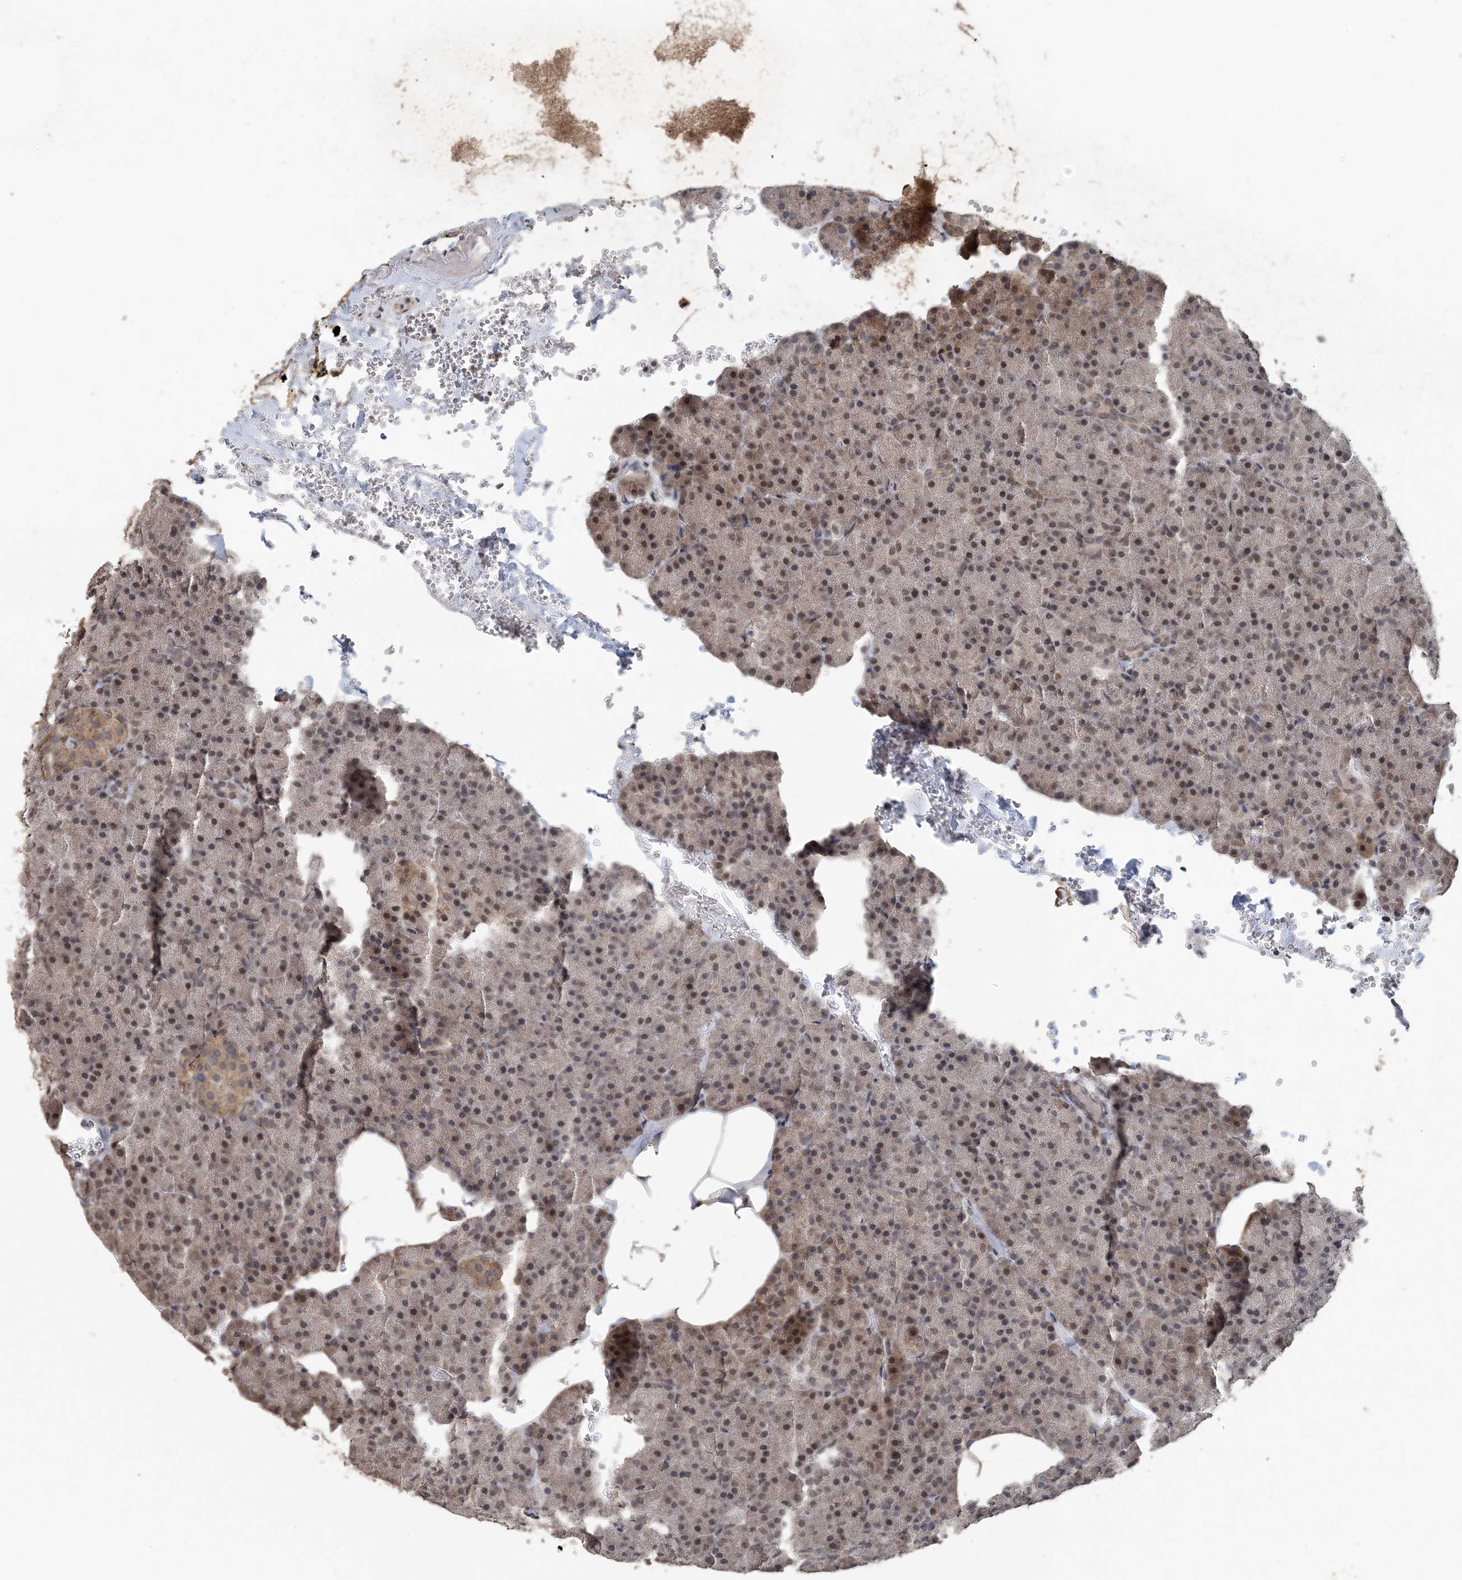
{"staining": {"intensity": "moderate", "quantity": ">75%", "location": "nuclear"}, "tissue": "pancreas", "cell_type": "Exocrine glandular cells", "image_type": "normal", "snomed": [{"axis": "morphology", "description": "Normal tissue, NOS"}, {"axis": "morphology", "description": "Carcinoid, malignant, NOS"}, {"axis": "topography", "description": "Pancreas"}], "caption": "Immunohistochemical staining of unremarkable pancreas shows medium levels of moderate nuclear positivity in approximately >75% of exocrine glandular cells.", "gene": "MBD2", "patient": {"sex": "female", "age": 35}}